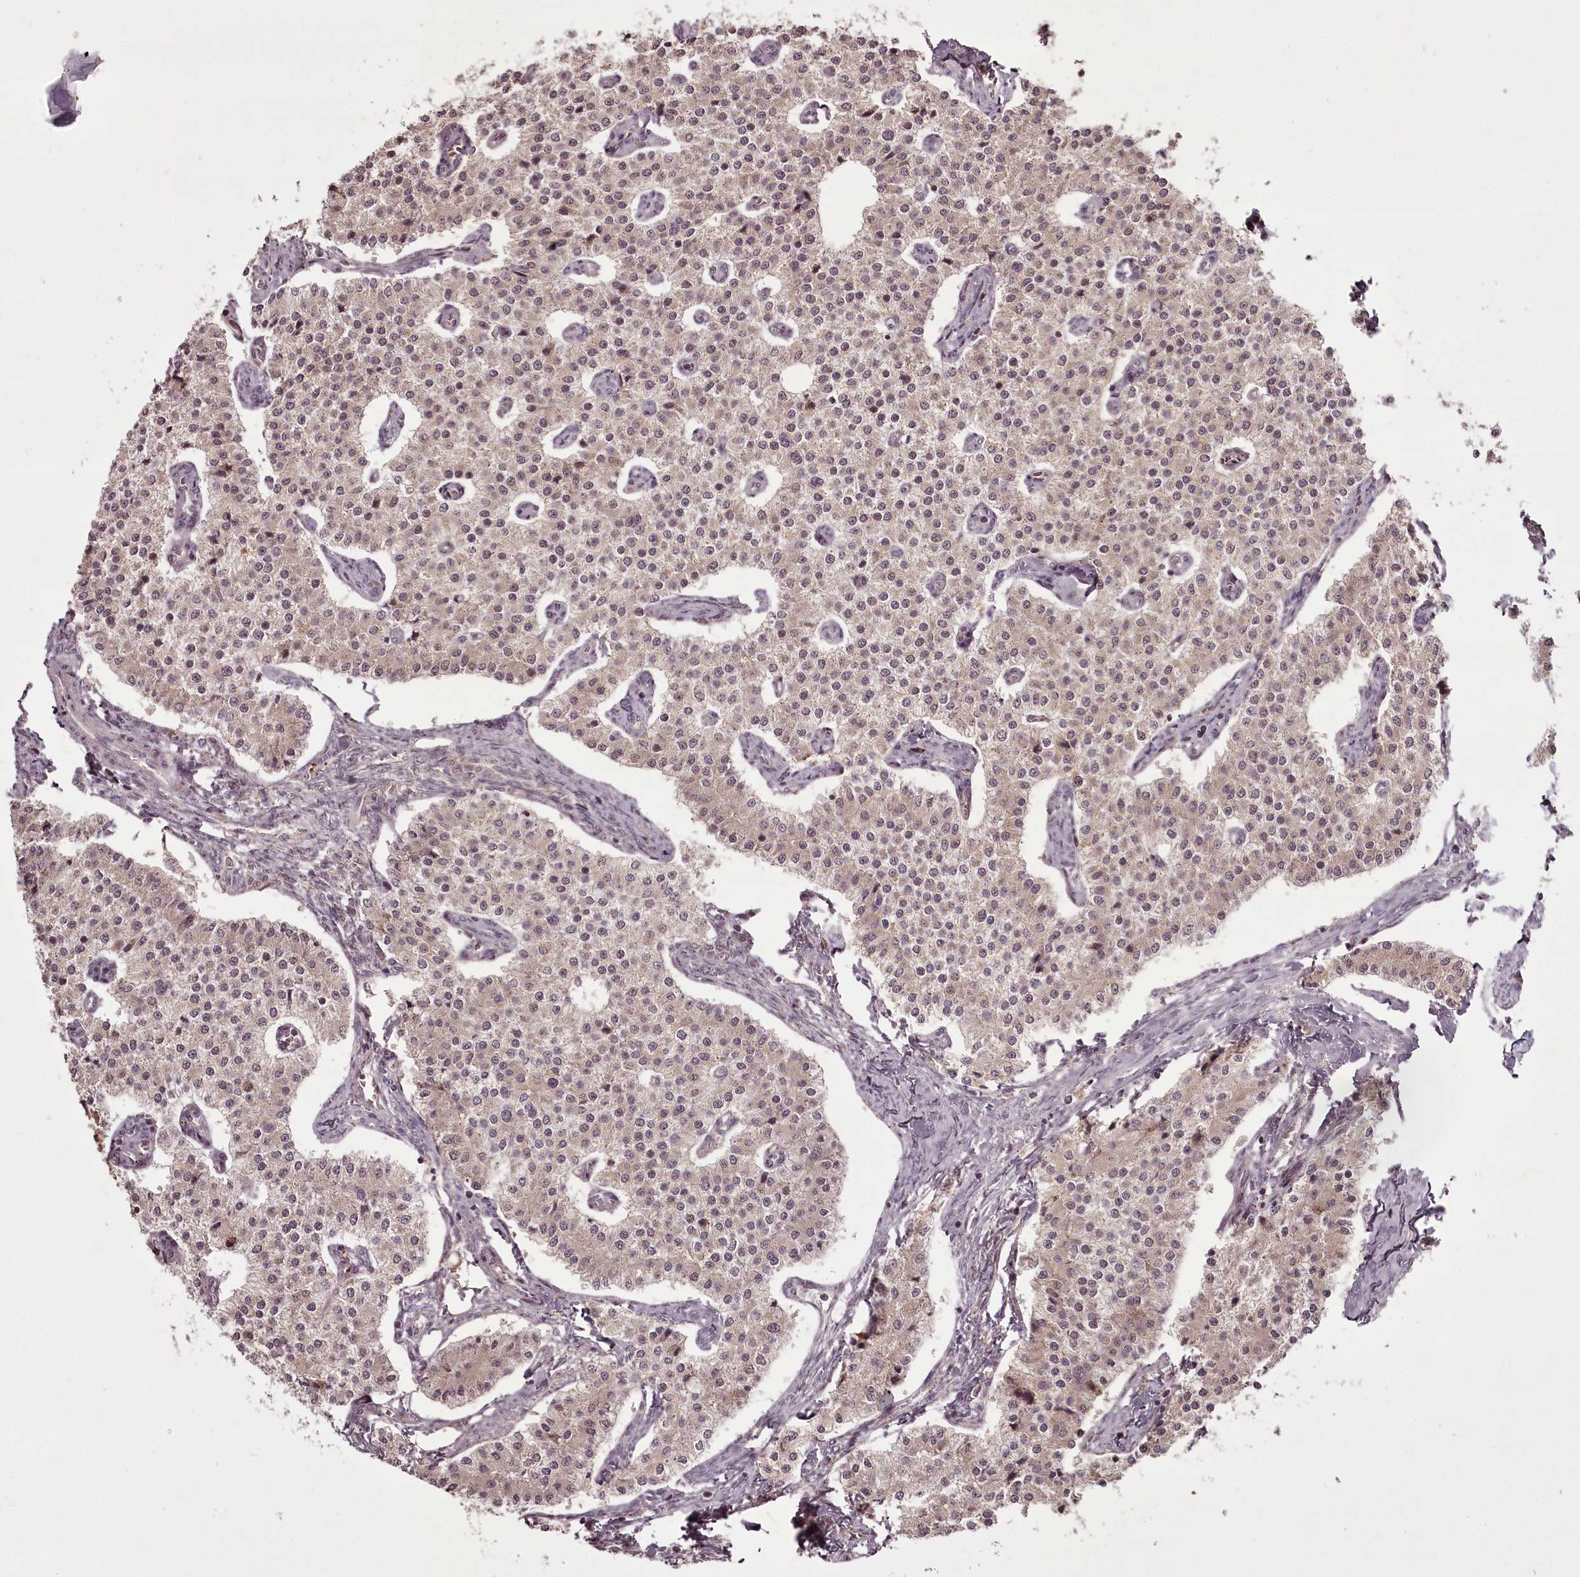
{"staining": {"intensity": "weak", "quantity": ">75%", "location": "nuclear"}, "tissue": "carcinoid", "cell_type": "Tumor cells", "image_type": "cancer", "snomed": [{"axis": "morphology", "description": "Carcinoid, malignant, NOS"}, {"axis": "topography", "description": "Colon"}], "caption": "Immunohistochemical staining of carcinoid displays low levels of weak nuclear positivity in about >75% of tumor cells. (brown staining indicates protein expression, while blue staining denotes nuclei).", "gene": "PCBP2", "patient": {"sex": "female", "age": 52}}